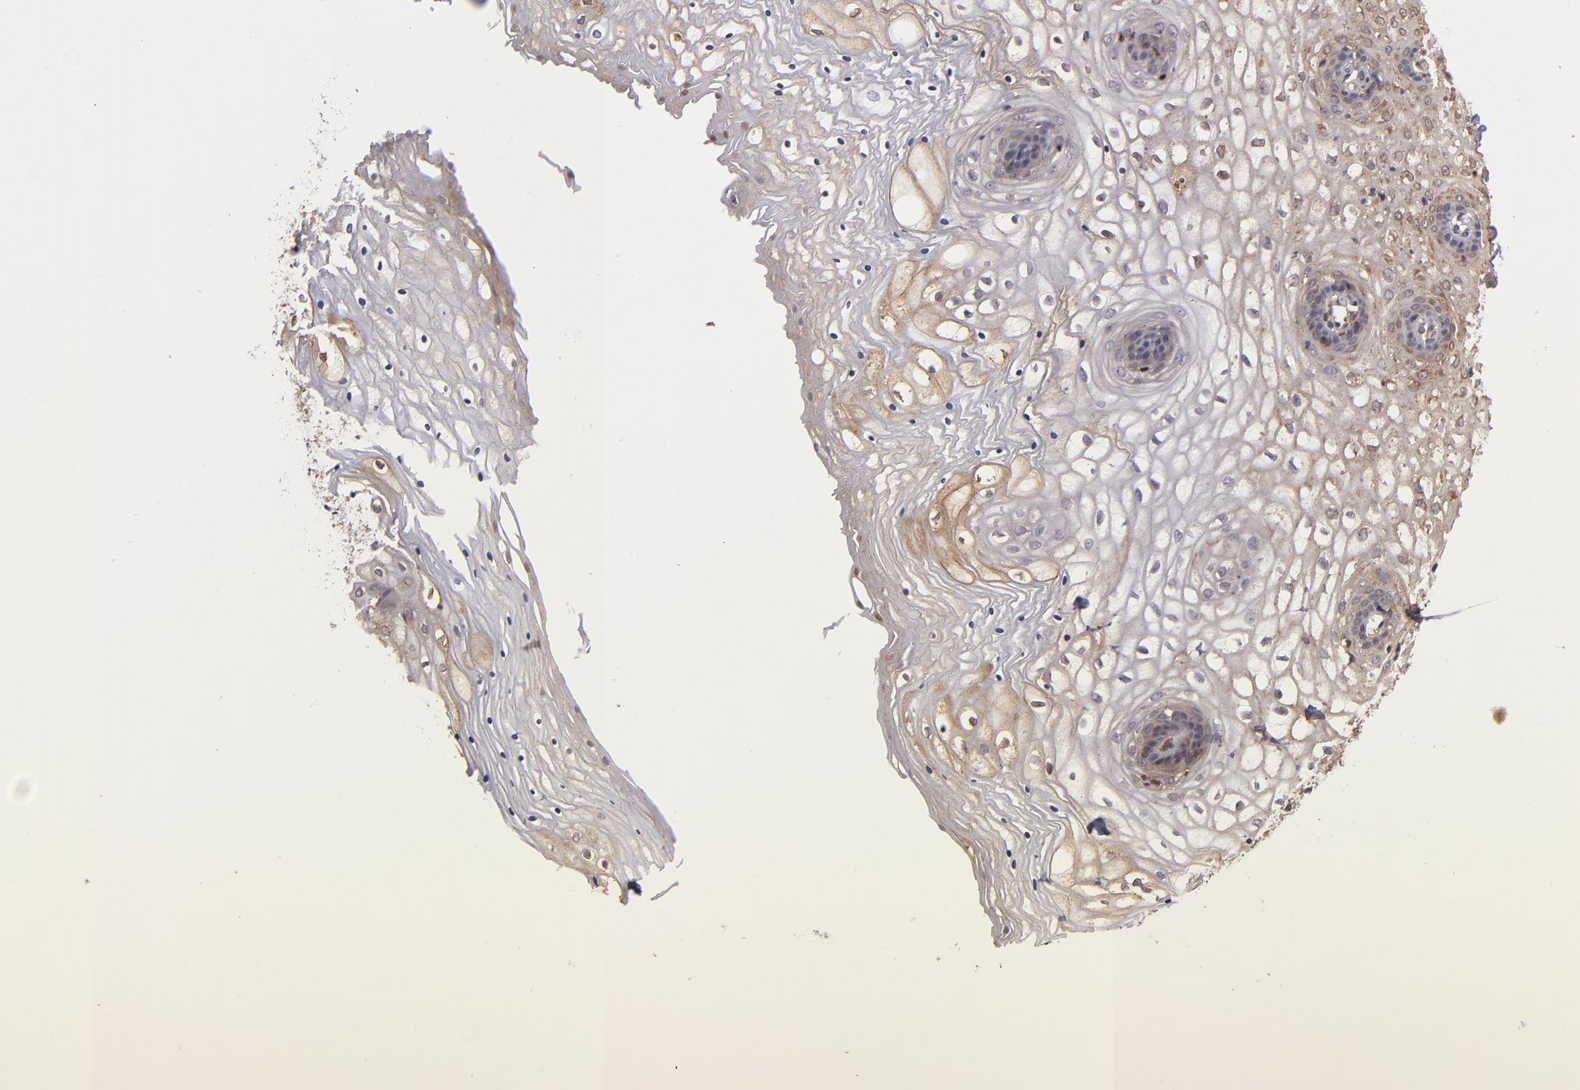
{"staining": {"intensity": "moderate", "quantity": ">75%", "location": "cytoplasmic/membranous"}, "tissue": "vagina", "cell_type": "Squamous epithelial cells", "image_type": "normal", "snomed": [{"axis": "morphology", "description": "Normal tissue, NOS"}, {"axis": "topography", "description": "Vagina"}], "caption": "Squamous epithelial cells exhibit medium levels of moderate cytoplasmic/membranous staining in approximately >75% of cells in unremarkable vagina.", "gene": "SERPINA7", "patient": {"sex": "female", "age": 34}}